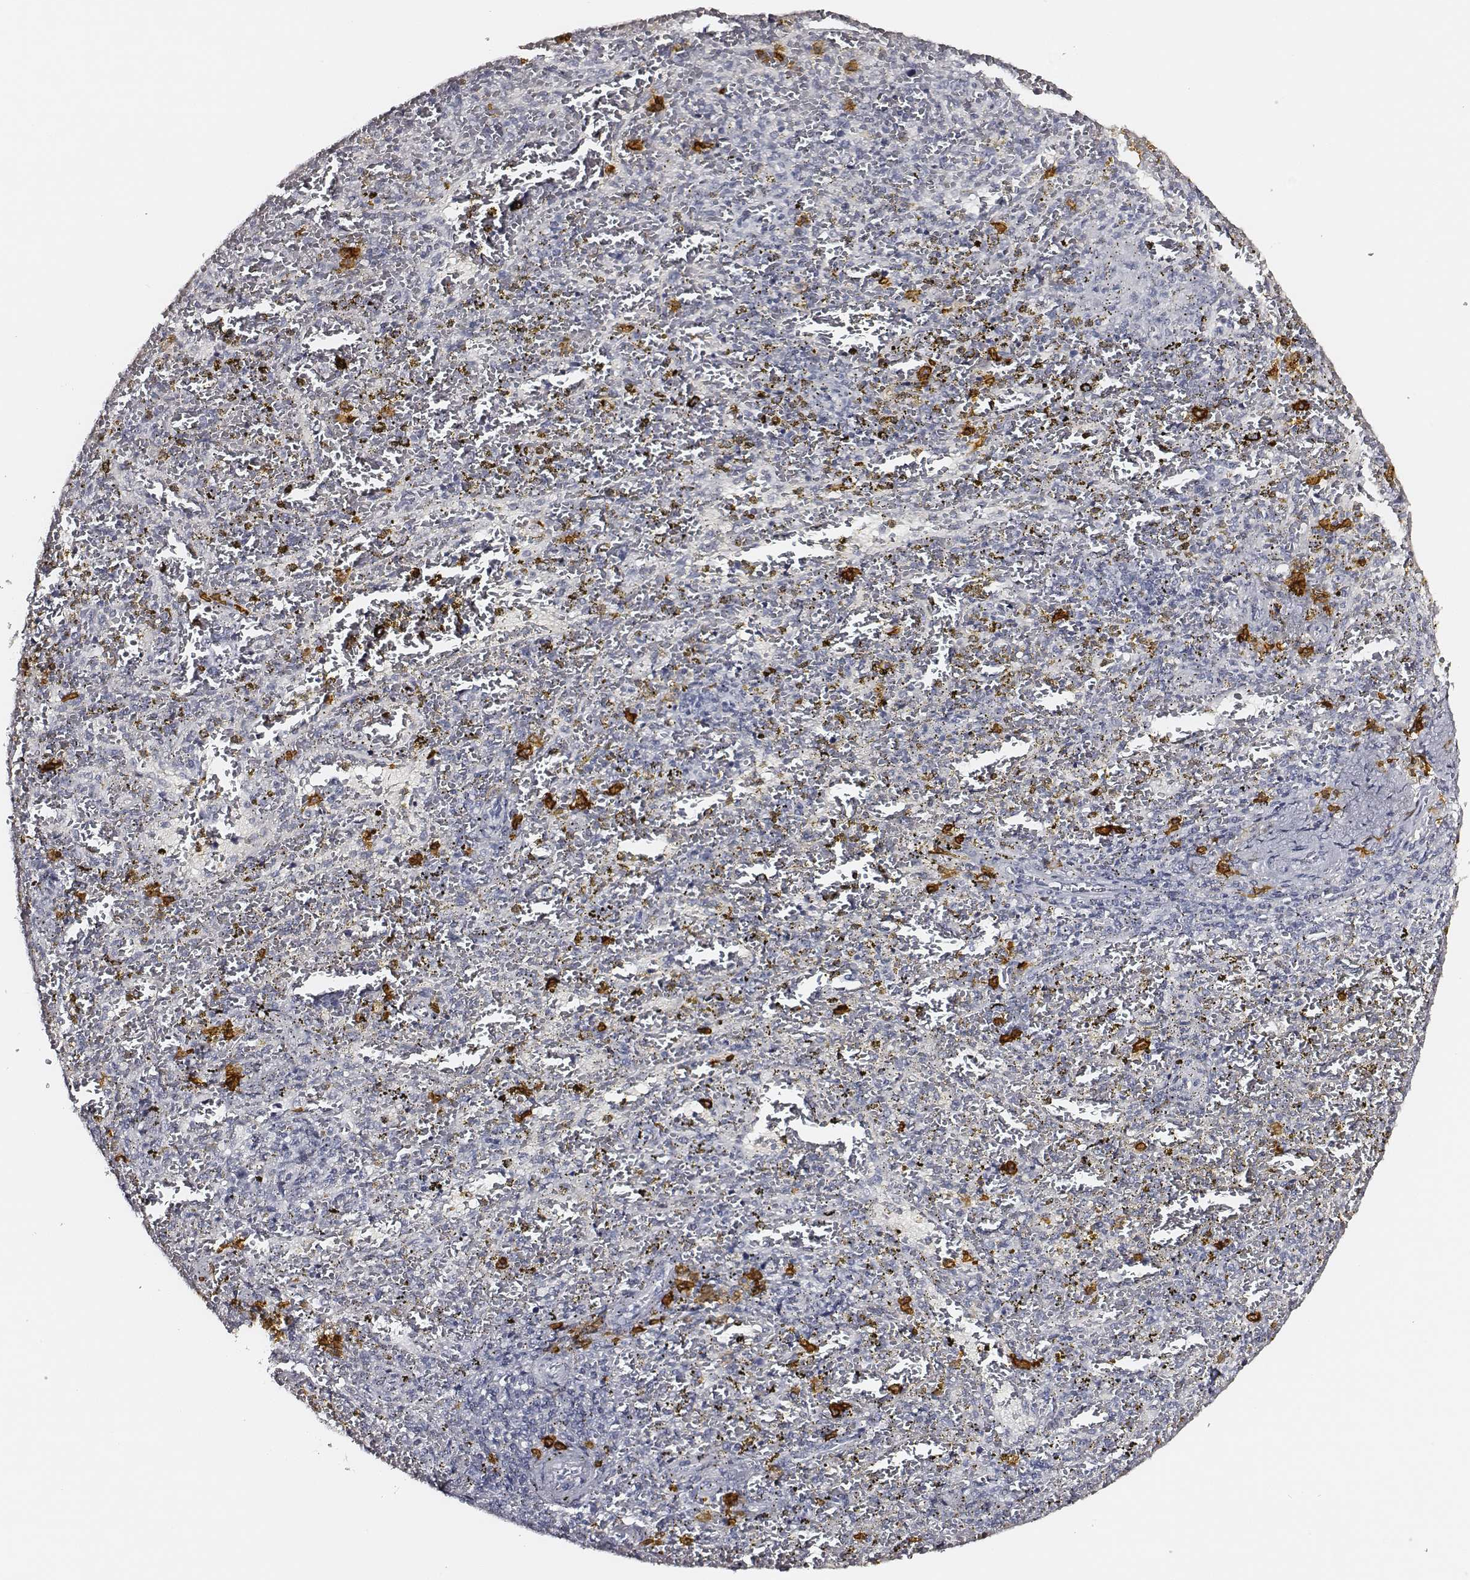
{"staining": {"intensity": "negative", "quantity": "none", "location": "none"}, "tissue": "spleen", "cell_type": "Cells in red pulp", "image_type": "normal", "snomed": [{"axis": "morphology", "description": "Normal tissue, NOS"}, {"axis": "topography", "description": "Spleen"}], "caption": "High magnification brightfield microscopy of normal spleen stained with DAB (3,3'-diaminobenzidine) (brown) and counterstained with hematoxylin (blue): cells in red pulp show no significant positivity.", "gene": "DPEP1", "patient": {"sex": "female", "age": 50}}